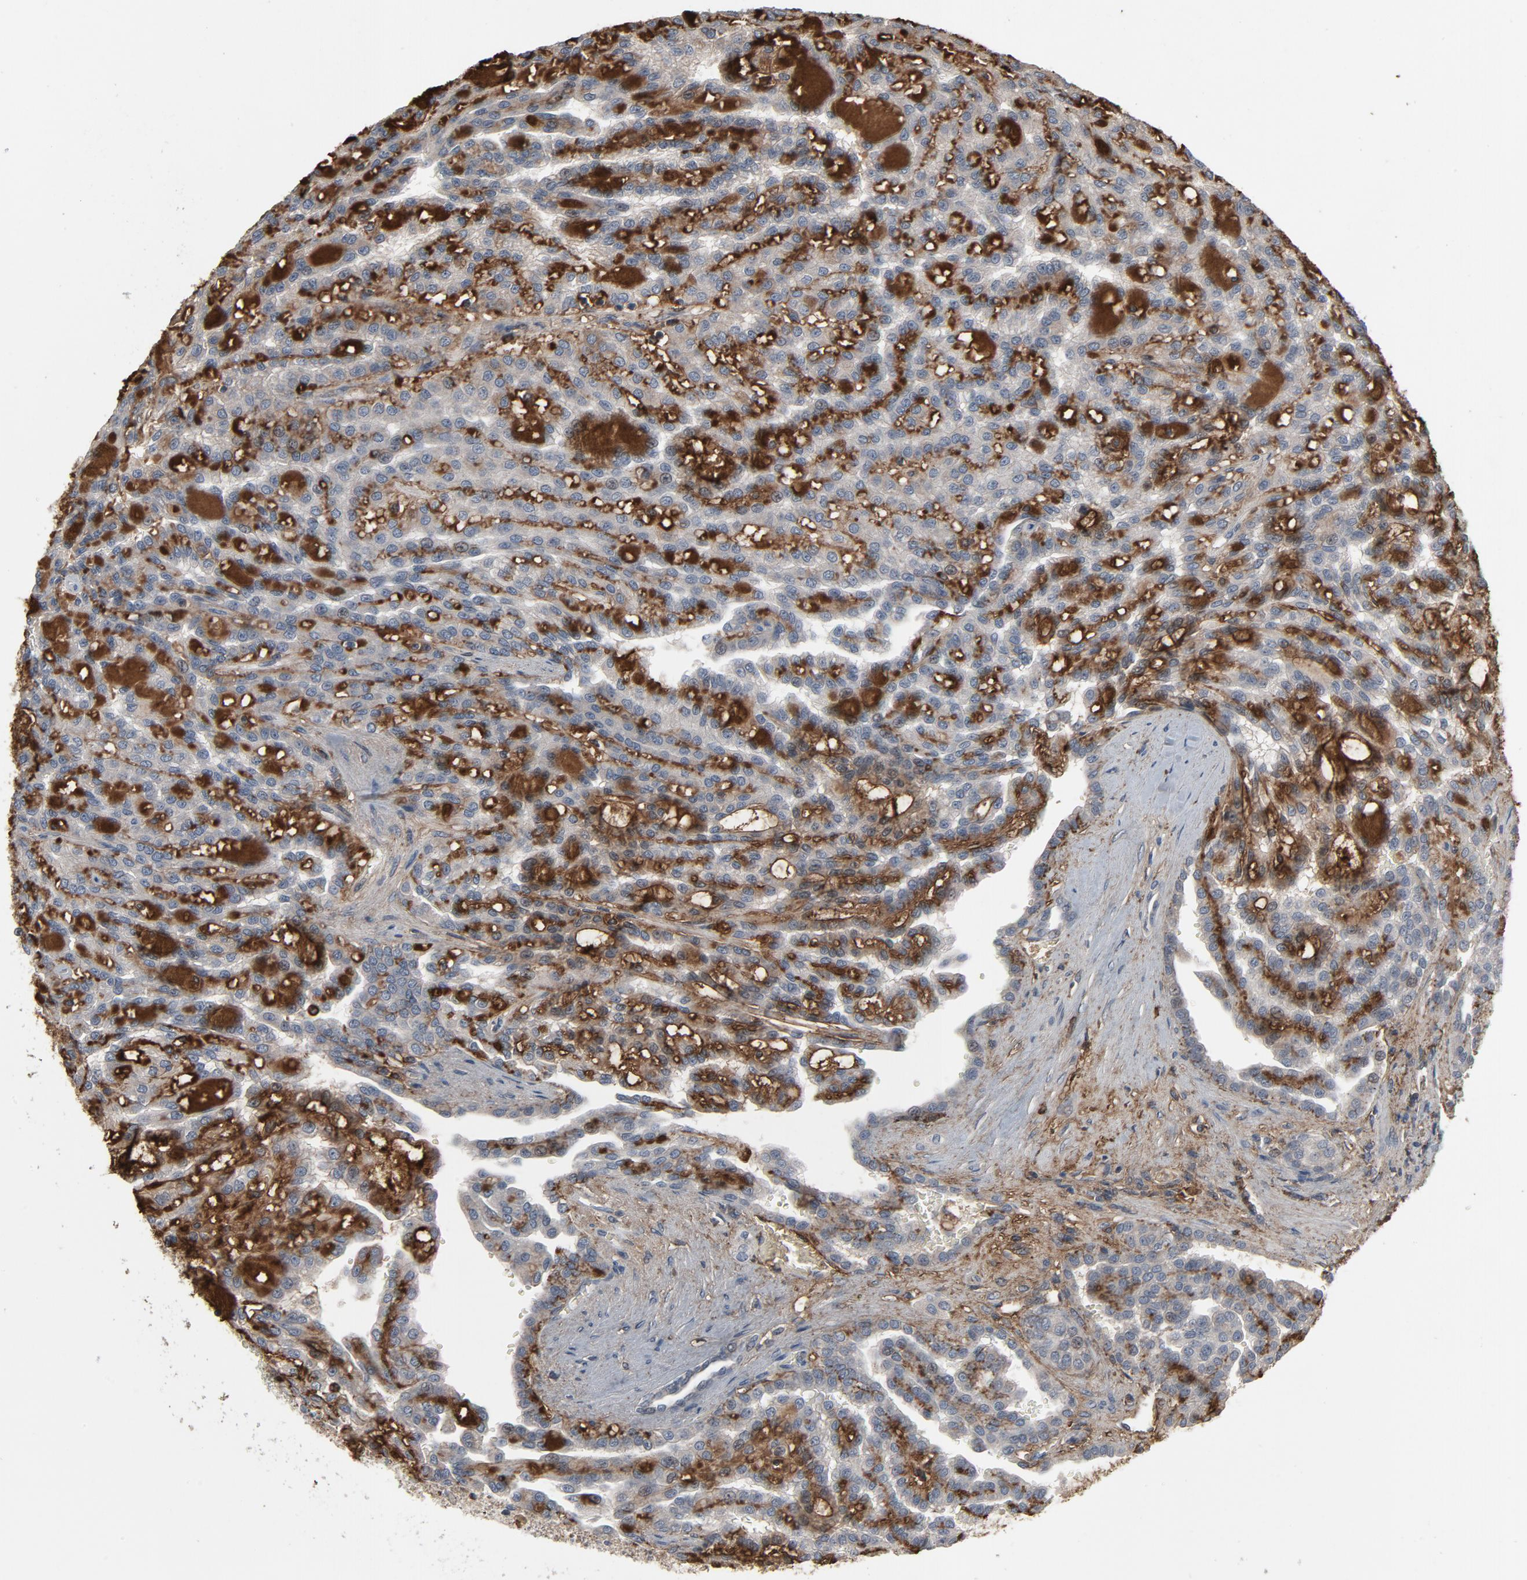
{"staining": {"intensity": "negative", "quantity": "none", "location": "none"}, "tissue": "renal cancer", "cell_type": "Tumor cells", "image_type": "cancer", "snomed": [{"axis": "morphology", "description": "Adenocarcinoma, NOS"}, {"axis": "topography", "description": "Kidney"}], "caption": "This is a micrograph of immunohistochemistry (IHC) staining of renal cancer, which shows no staining in tumor cells.", "gene": "PDZD4", "patient": {"sex": "male", "age": 63}}